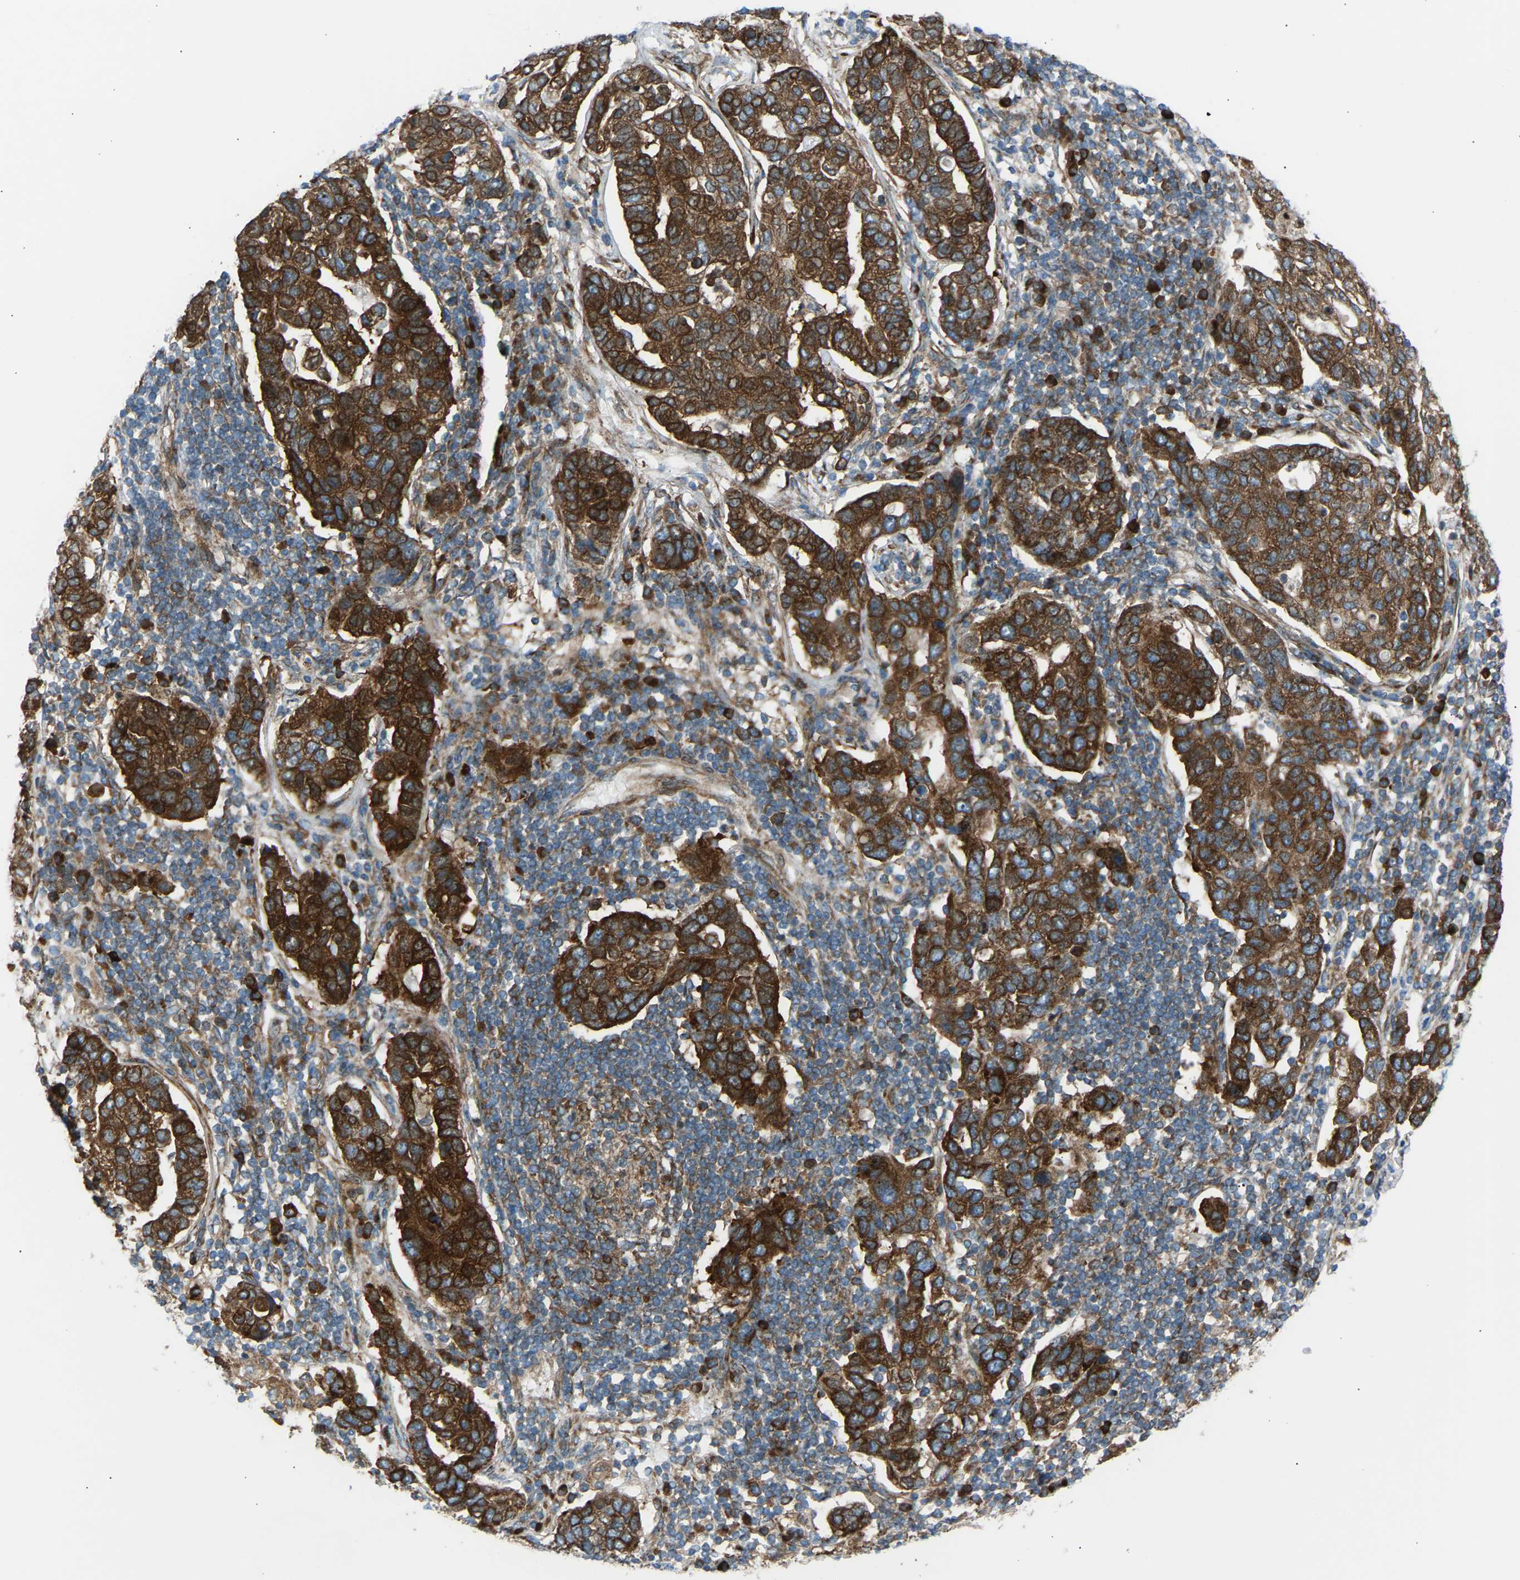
{"staining": {"intensity": "strong", "quantity": ">75%", "location": "cytoplasmic/membranous"}, "tissue": "pancreatic cancer", "cell_type": "Tumor cells", "image_type": "cancer", "snomed": [{"axis": "morphology", "description": "Adenocarcinoma, NOS"}, {"axis": "topography", "description": "Pancreas"}], "caption": "Immunohistochemical staining of human pancreatic adenocarcinoma reveals high levels of strong cytoplasmic/membranous protein staining in about >75% of tumor cells. (Stains: DAB in brown, nuclei in blue, Microscopy: brightfield microscopy at high magnification).", "gene": "VPS41", "patient": {"sex": "female", "age": 61}}